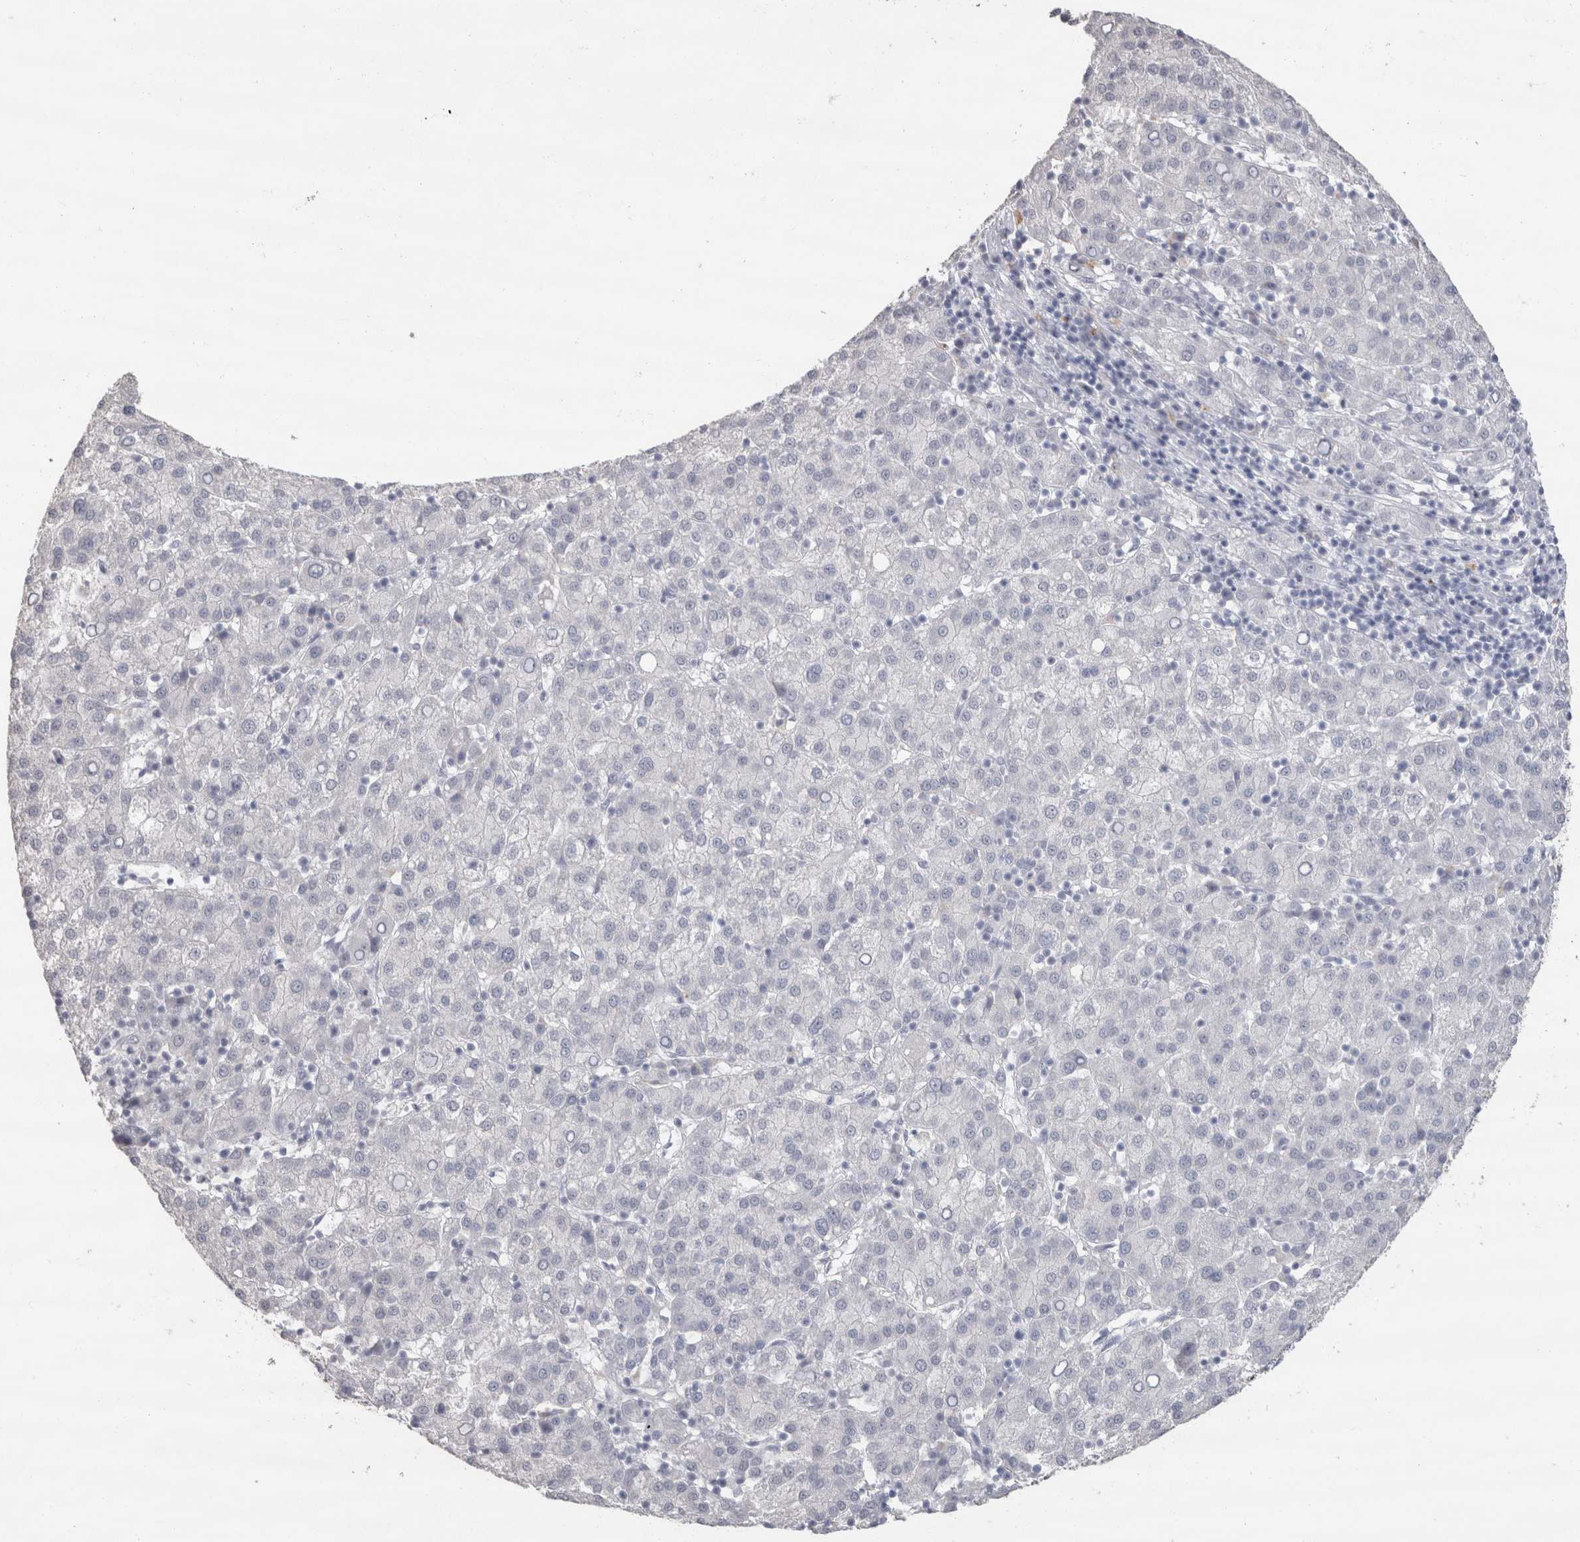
{"staining": {"intensity": "negative", "quantity": "none", "location": "none"}, "tissue": "liver cancer", "cell_type": "Tumor cells", "image_type": "cancer", "snomed": [{"axis": "morphology", "description": "Carcinoma, Hepatocellular, NOS"}, {"axis": "topography", "description": "Liver"}], "caption": "High magnification brightfield microscopy of hepatocellular carcinoma (liver) stained with DAB (brown) and counterstained with hematoxylin (blue): tumor cells show no significant positivity.", "gene": "CDH17", "patient": {"sex": "female", "age": 58}}